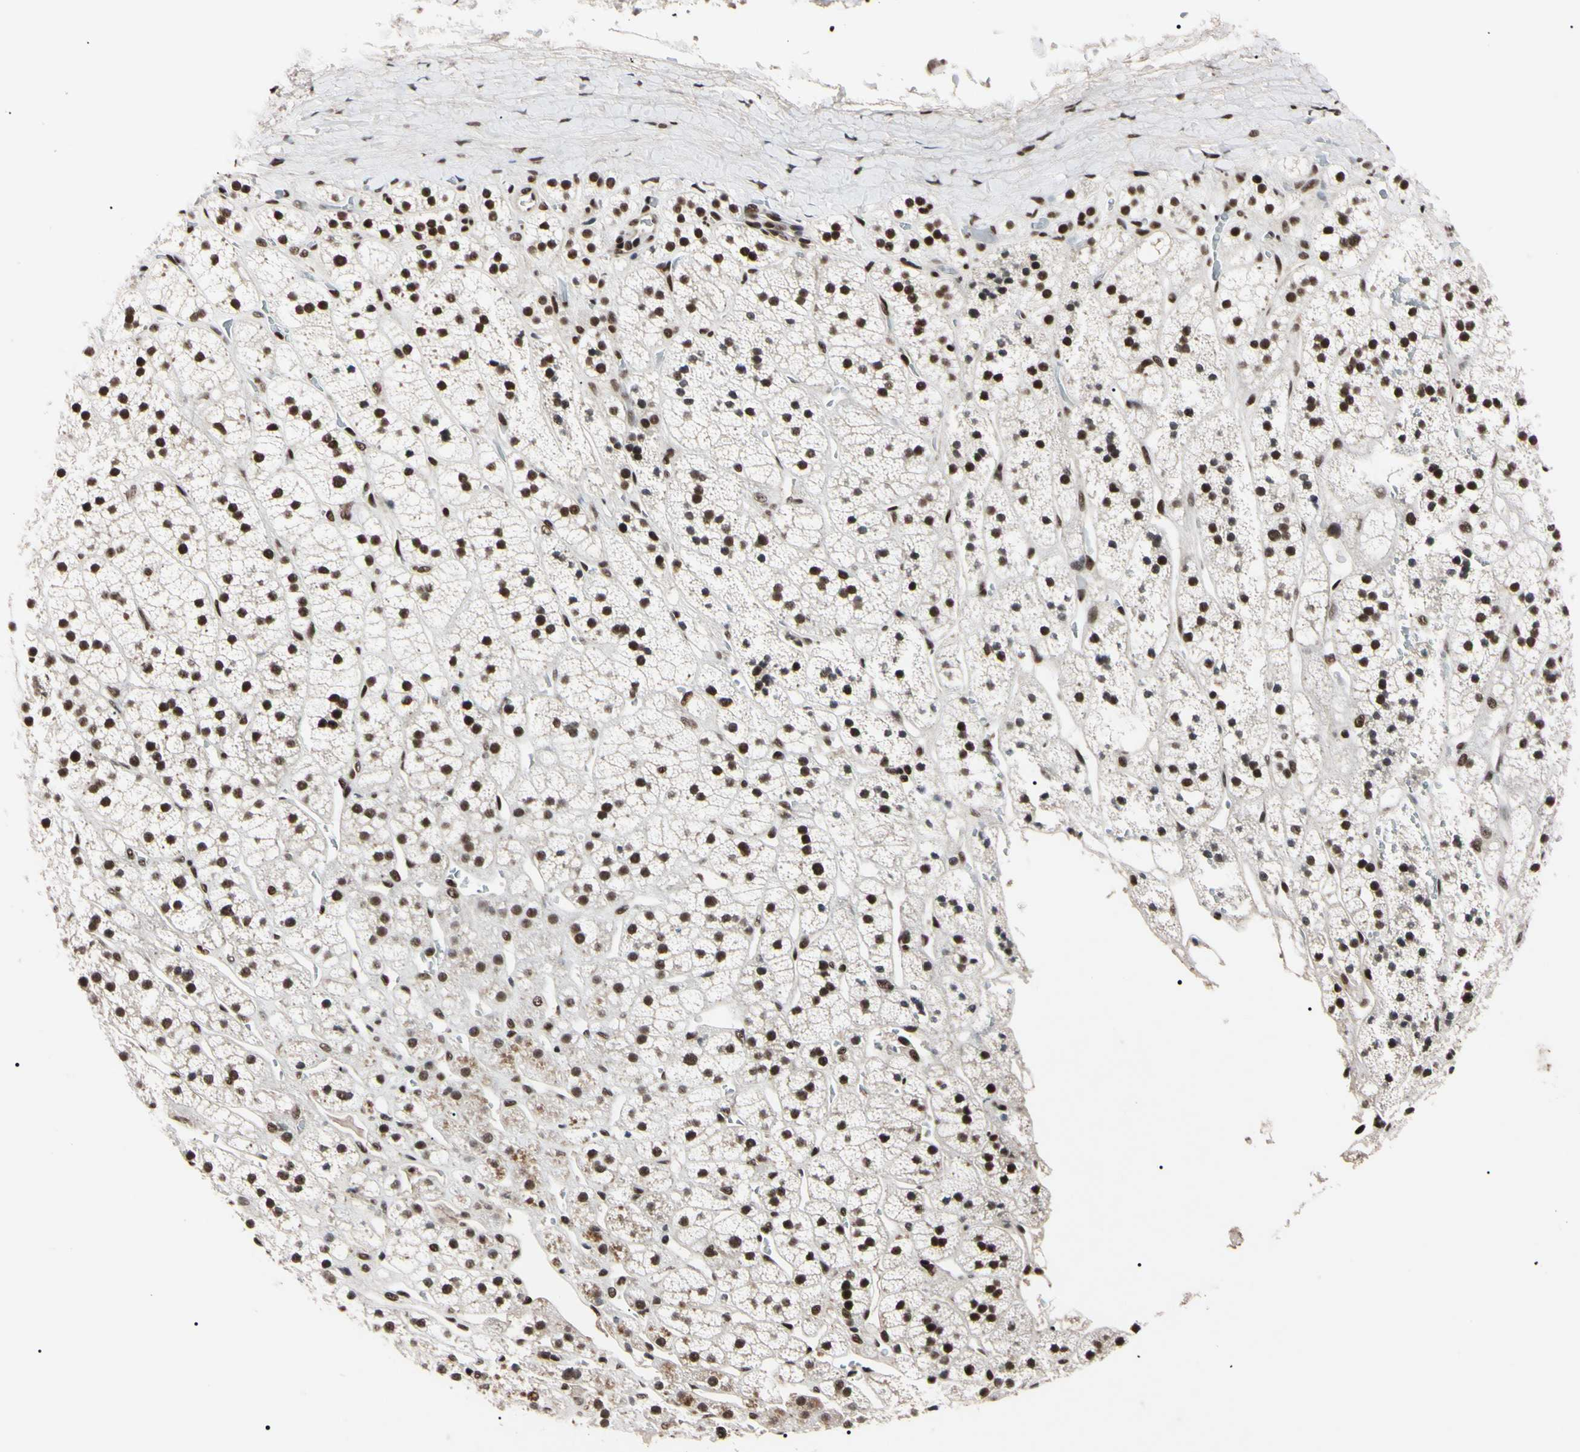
{"staining": {"intensity": "strong", "quantity": ">75%", "location": "nuclear"}, "tissue": "adrenal gland", "cell_type": "Glandular cells", "image_type": "normal", "snomed": [{"axis": "morphology", "description": "Normal tissue, NOS"}, {"axis": "topography", "description": "Adrenal gland"}], "caption": "IHC histopathology image of normal adrenal gland stained for a protein (brown), which reveals high levels of strong nuclear staining in about >75% of glandular cells.", "gene": "YY1", "patient": {"sex": "male", "age": 56}}